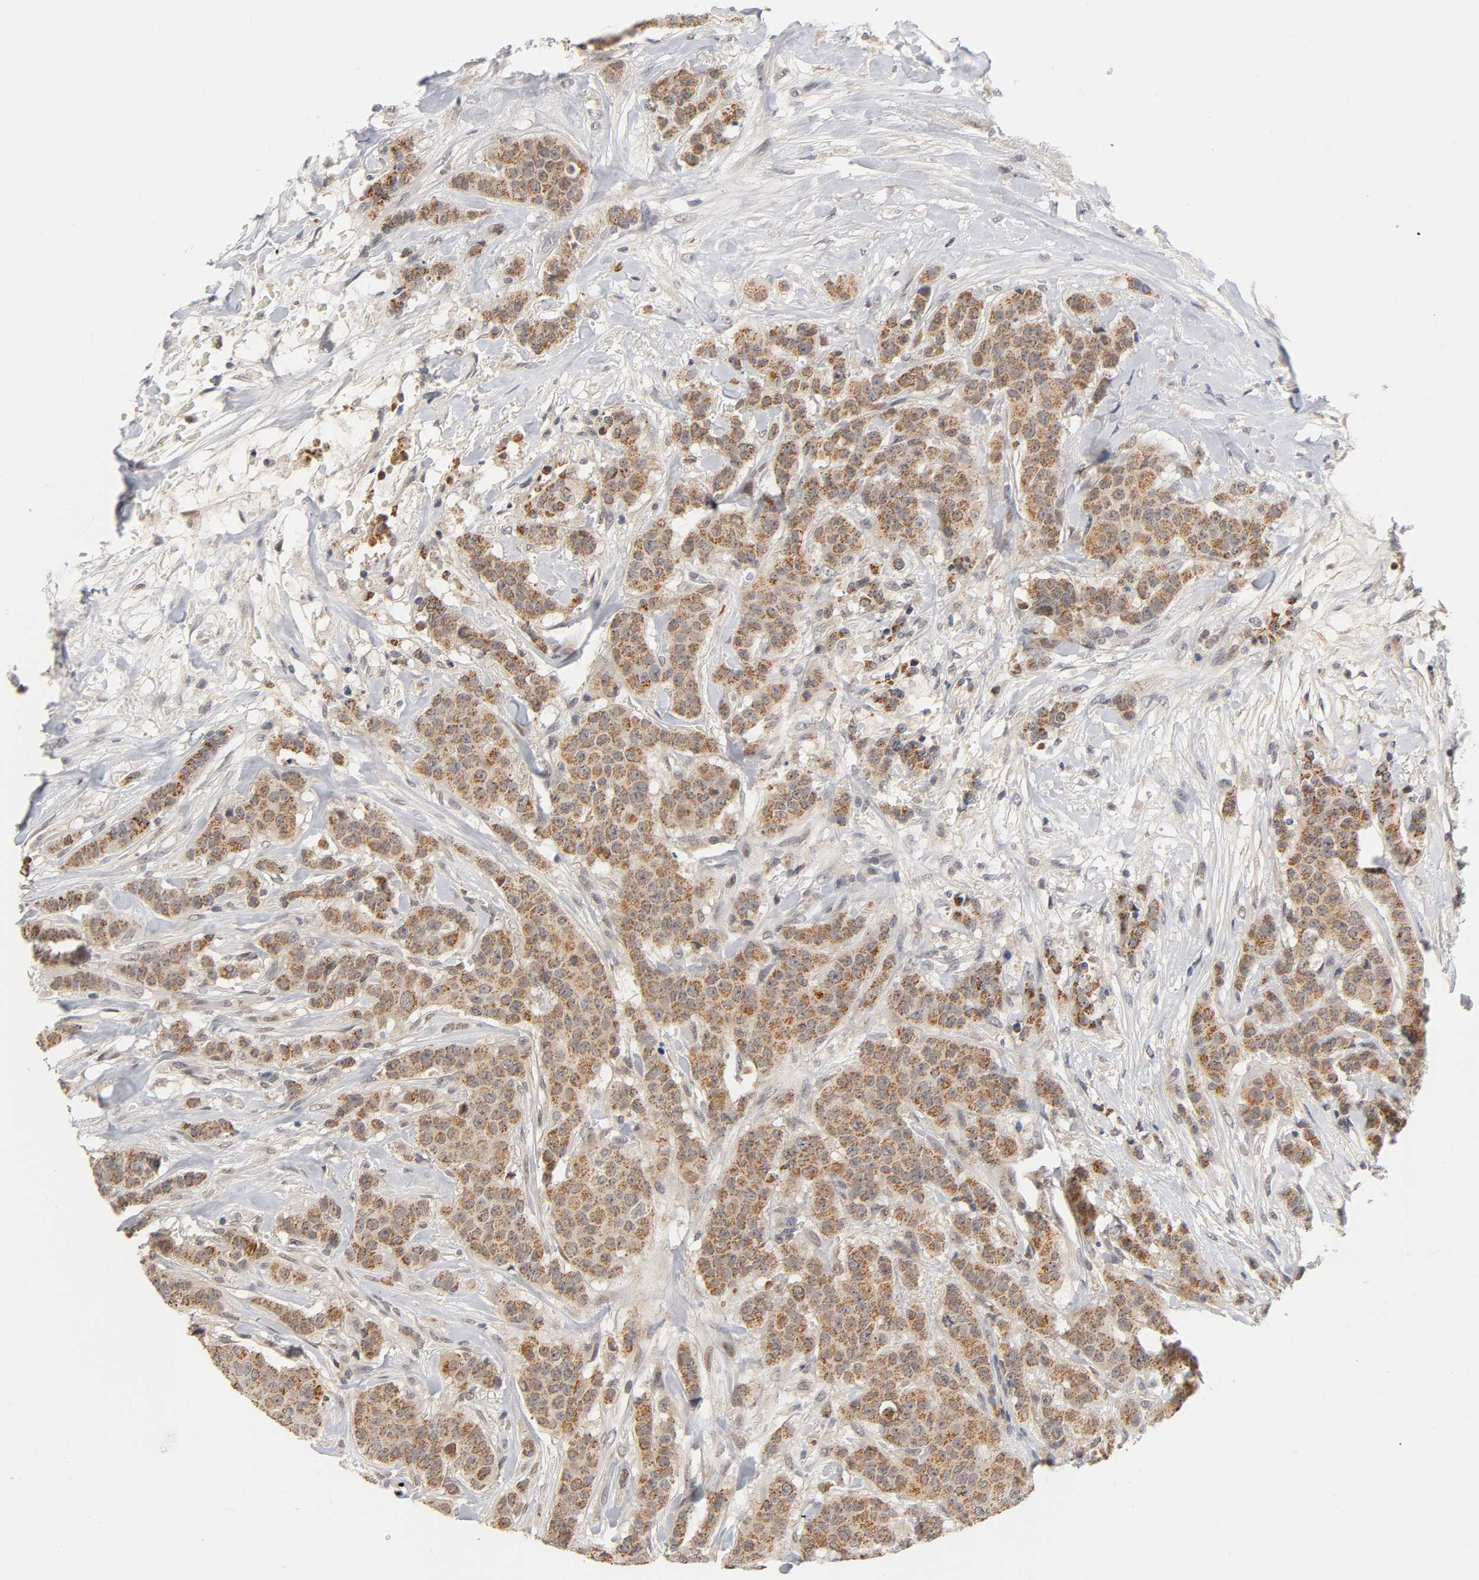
{"staining": {"intensity": "moderate", "quantity": ">75%", "location": "cytoplasmic/membranous,nuclear"}, "tissue": "breast cancer", "cell_type": "Tumor cells", "image_type": "cancer", "snomed": [{"axis": "morphology", "description": "Duct carcinoma"}, {"axis": "topography", "description": "Breast"}], "caption": "Immunohistochemical staining of breast infiltrating ductal carcinoma demonstrates medium levels of moderate cytoplasmic/membranous and nuclear positivity in about >75% of tumor cells.", "gene": "GSTZ1", "patient": {"sex": "female", "age": 40}}